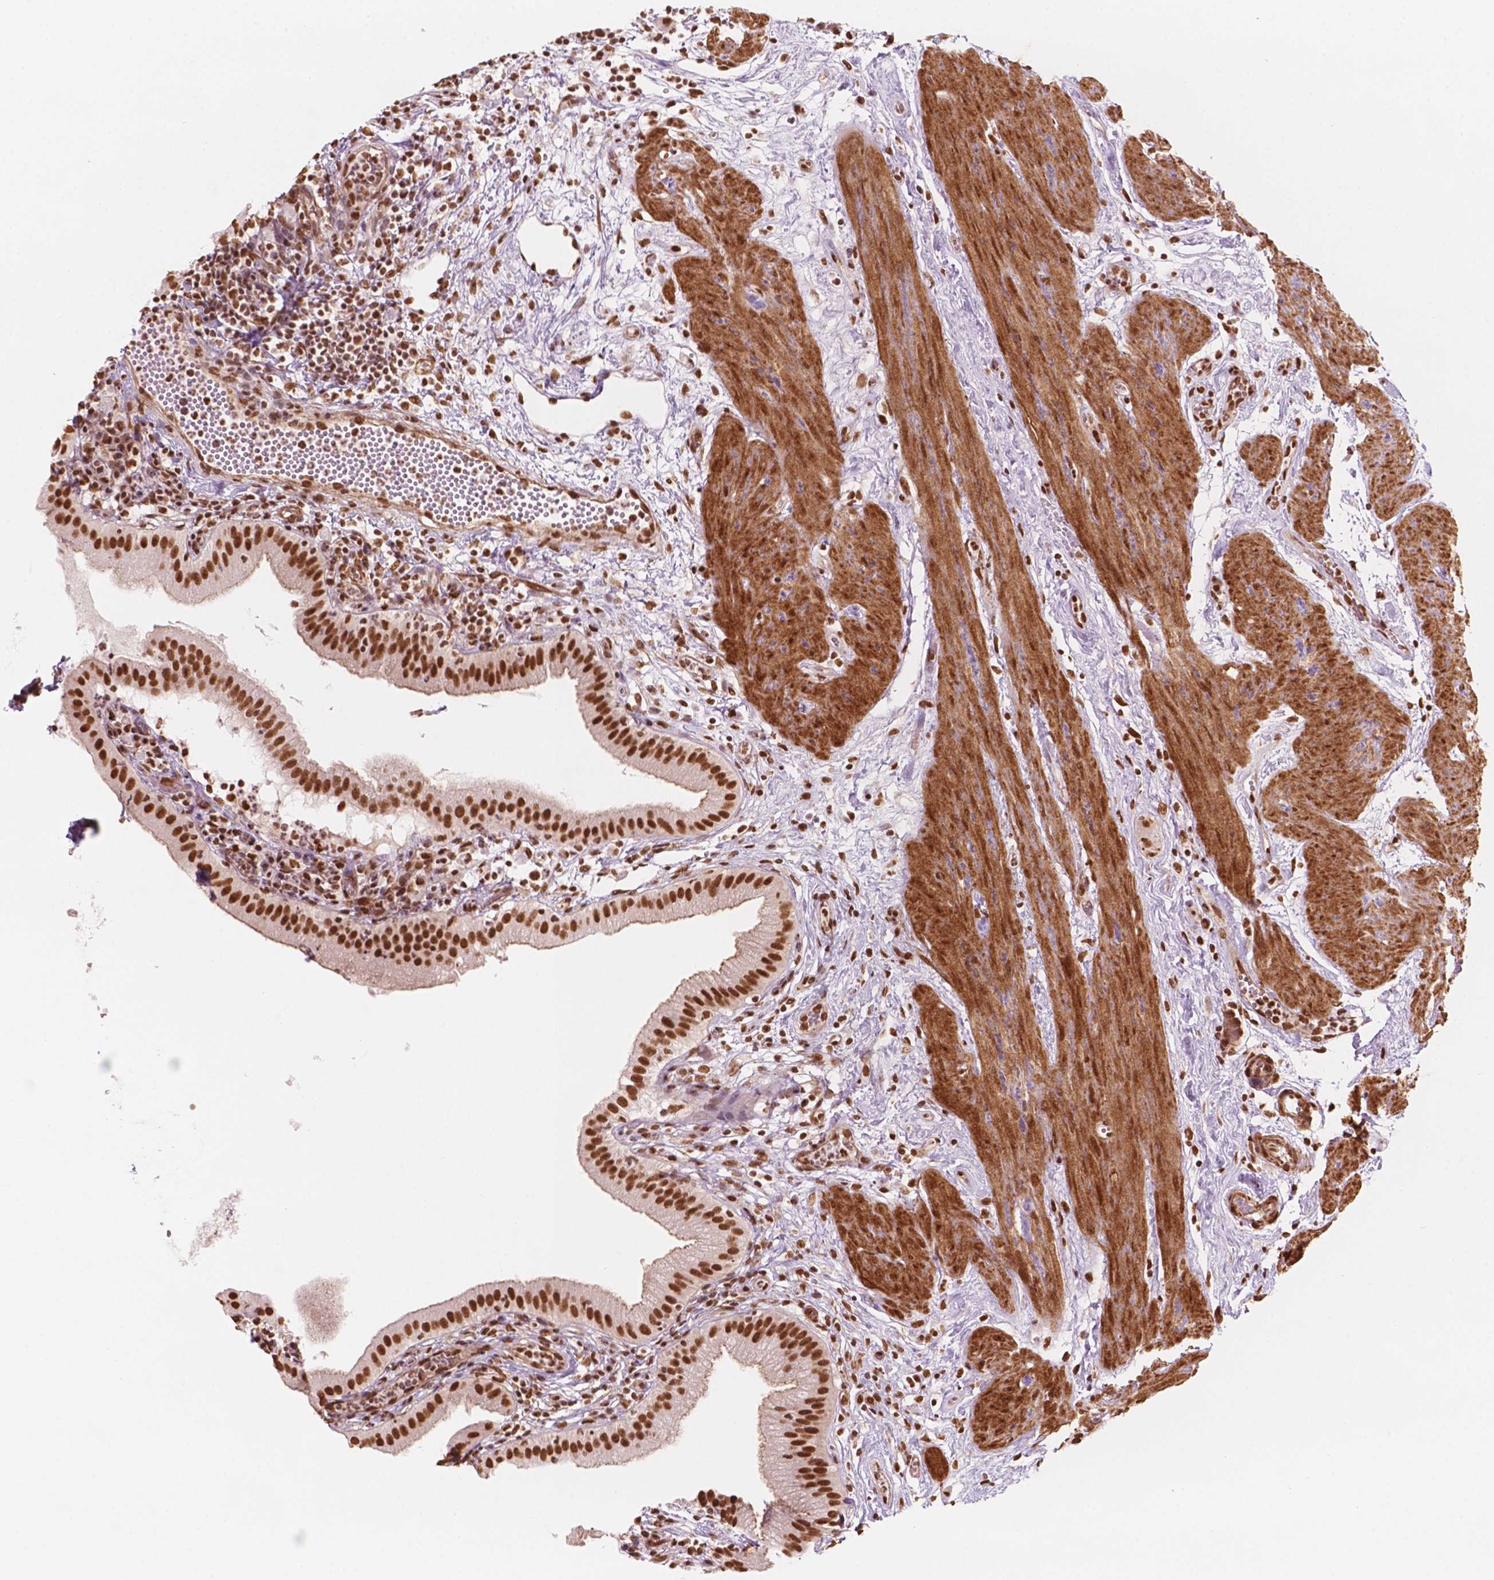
{"staining": {"intensity": "strong", "quantity": ">75%", "location": "nuclear"}, "tissue": "gallbladder", "cell_type": "Glandular cells", "image_type": "normal", "snomed": [{"axis": "morphology", "description": "Normal tissue, NOS"}, {"axis": "topography", "description": "Gallbladder"}], "caption": "Glandular cells demonstrate strong nuclear staining in approximately >75% of cells in normal gallbladder. Using DAB (brown) and hematoxylin (blue) stains, captured at high magnification using brightfield microscopy.", "gene": "GTF3C5", "patient": {"sex": "female", "age": 65}}